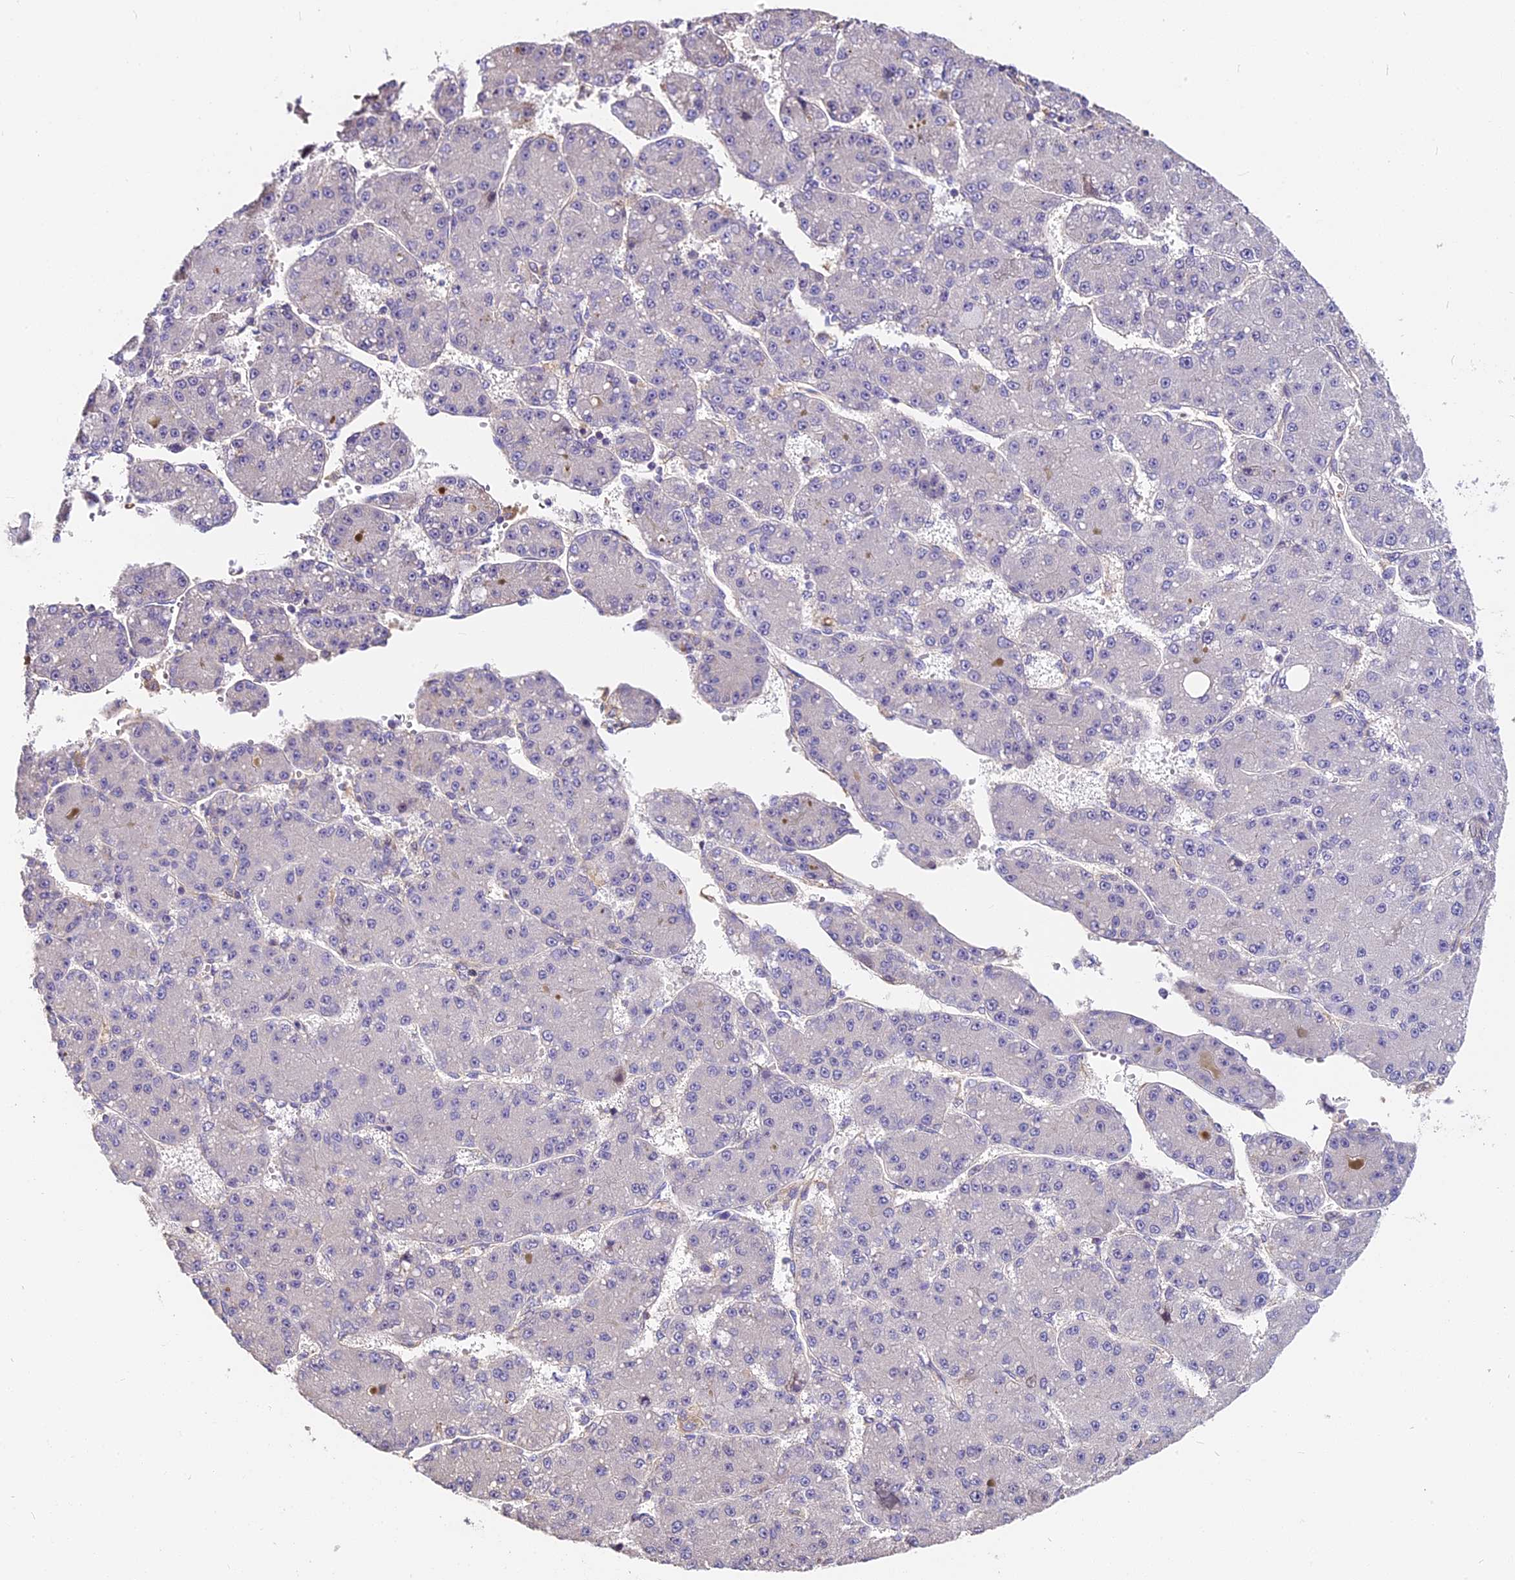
{"staining": {"intensity": "negative", "quantity": "none", "location": "none"}, "tissue": "liver cancer", "cell_type": "Tumor cells", "image_type": "cancer", "snomed": [{"axis": "morphology", "description": "Carcinoma, Hepatocellular, NOS"}, {"axis": "topography", "description": "Liver"}], "caption": "Tumor cells show no significant protein positivity in liver hepatocellular carcinoma. (DAB (3,3'-diaminobenzidine) IHC, high magnification).", "gene": "ARHGAP17", "patient": {"sex": "male", "age": 67}}